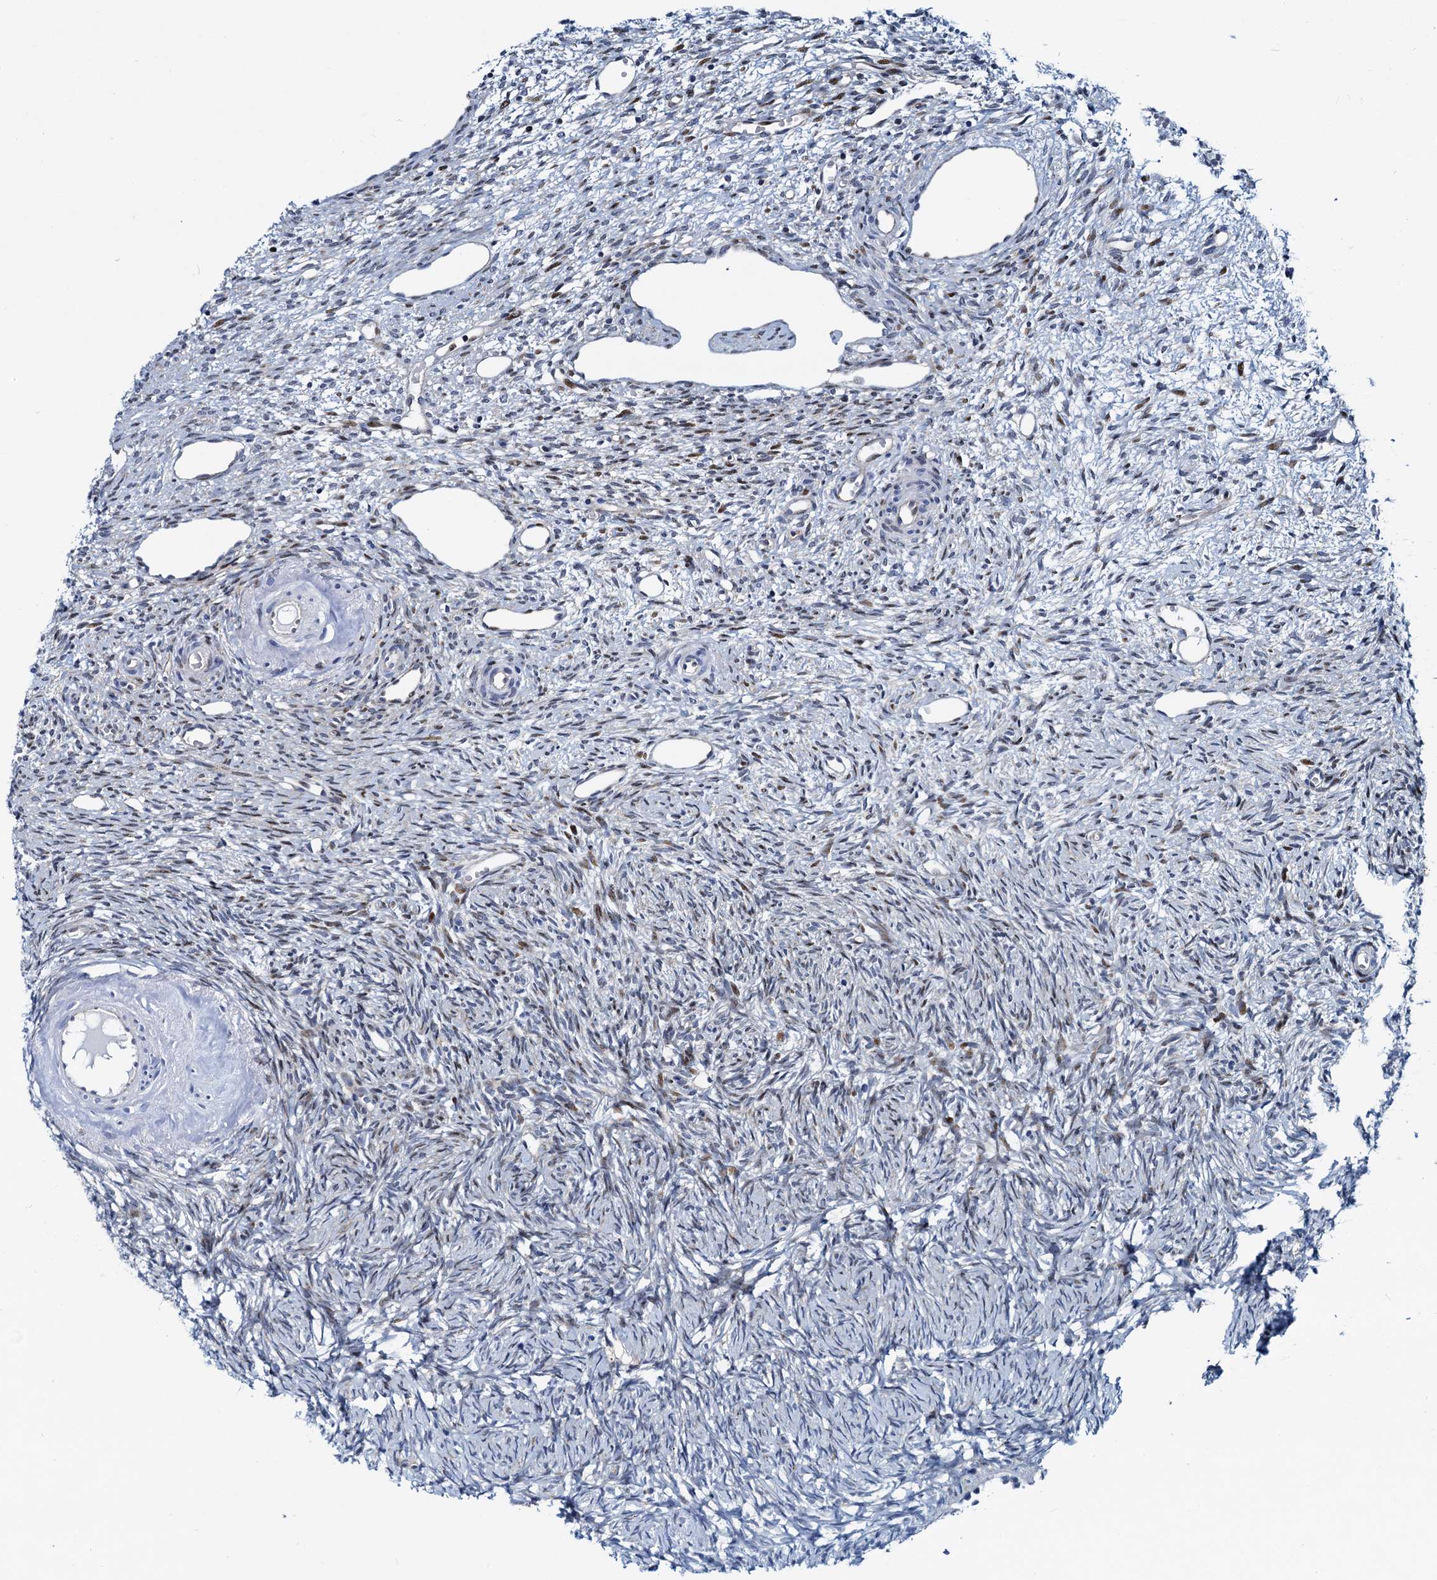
{"staining": {"intensity": "moderate", "quantity": "25%-75%", "location": "nuclear"}, "tissue": "ovary", "cell_type": "Ovarian stroma cells", "image_type": "normal", "snomed": [{"axis": "morphology", "description": "Normal tissue, NOS"}, {"axis": "topography", "description": "Ovary"}], "caption": "The immunohistochemical stain labels moderate nuclear staining in ovarian stroma cells of benign ovary.", "gene": "PTGES3", "patient": {"sex": "female", "age": 51}}